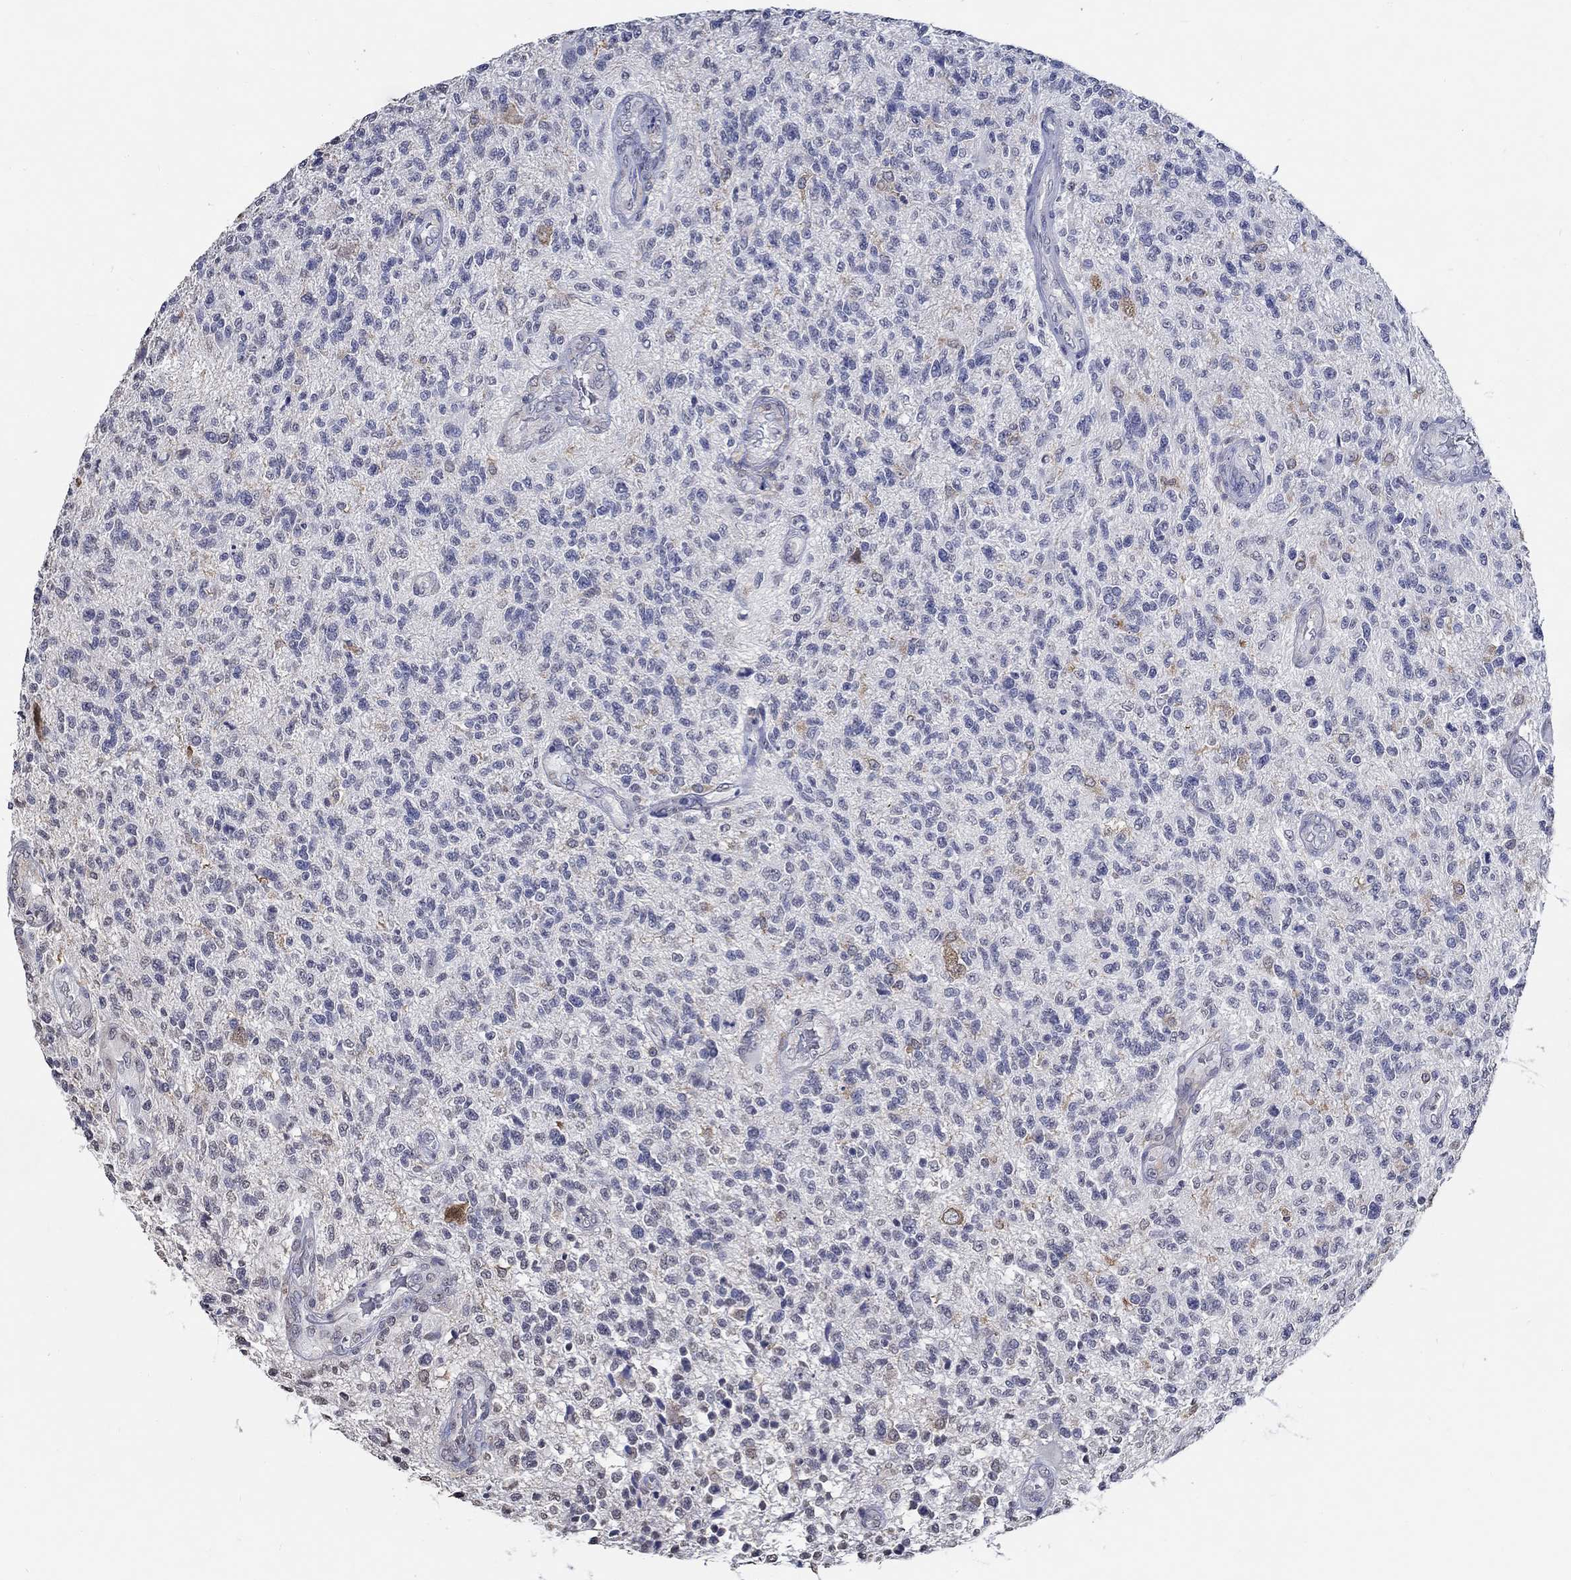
{"staining": {"intensity": "negative", "quantity": "none", "location": "none"}, "tissue": "glioma", "cell_type": "Tumor cells", "image_type": "cancer", "snomed": [{"axis": "morphology", "description": "Glioma, malignant, High grade"}, {"axis": "topography", "description": "Brain"}], "caption": "High magnification brightfield microscopy of malignant glioma (high-grade) stained with DAB (3,3'-diaminobenzidine) (brown) and counterstained with hematoxylin (blue): tumor cells show no significant staining. (DAB IHC, high magnification).", "gene": "PDE1B", "patient": {"sex": "male", "age": 56}}